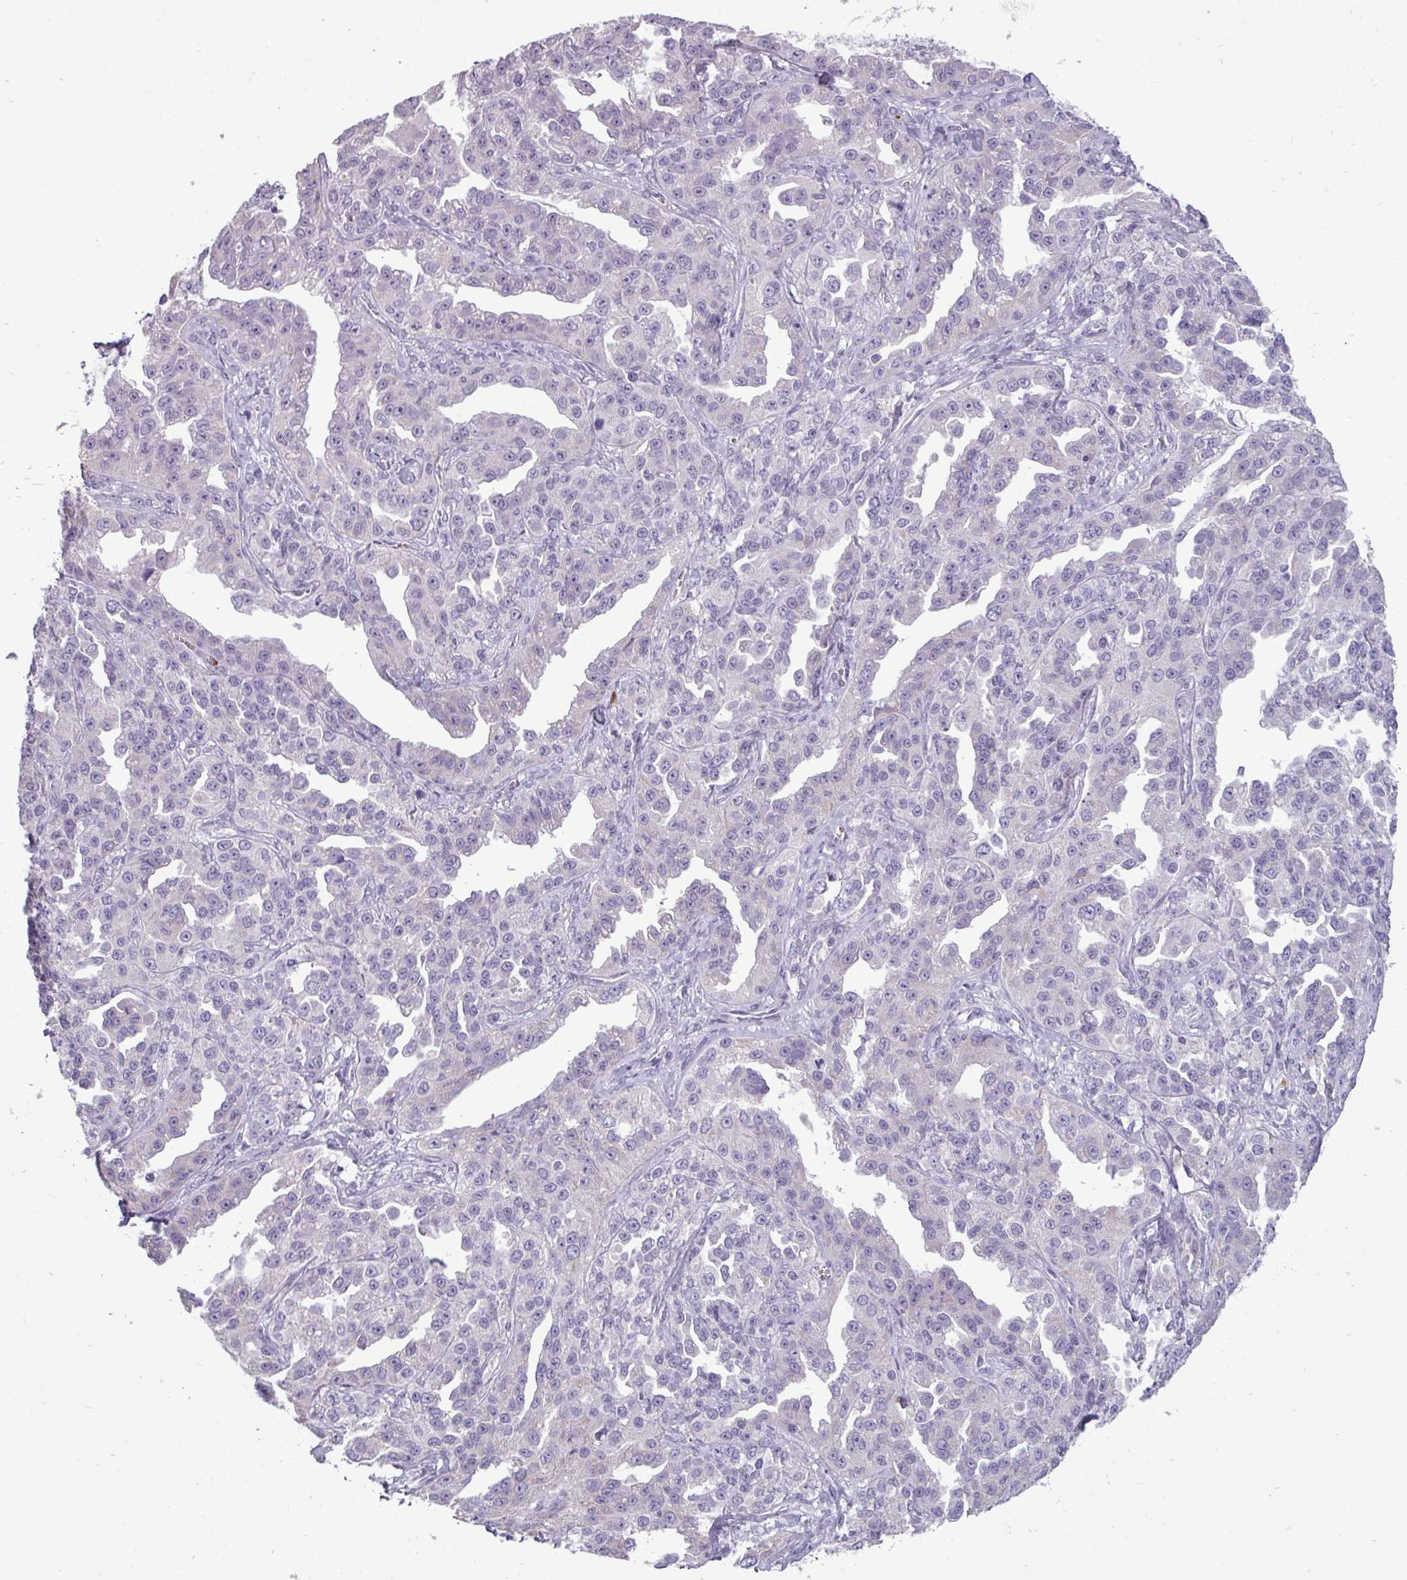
{"staining": {"intensity": "negative", "quantity": "none", "location": "none"}, "tissue": "ovarian cancer", "cell_type": "Tumor cells", "image_type": "cancer", "snomed": [{"axis": "morphology", "description": "Cystadenocarcinoma, serous, NOS"}, {"axis": "topography", "description": "Ovary"}], "caption": "High power microscopy histopathology image of an immunohistochemistry (IHC) micrograph of serous cystadenocarcinoma (ovarian), revealing no significant positivity in tumor cells.", "gene": "TRIM39", "patient": {"sex": "female", "age": 75}}